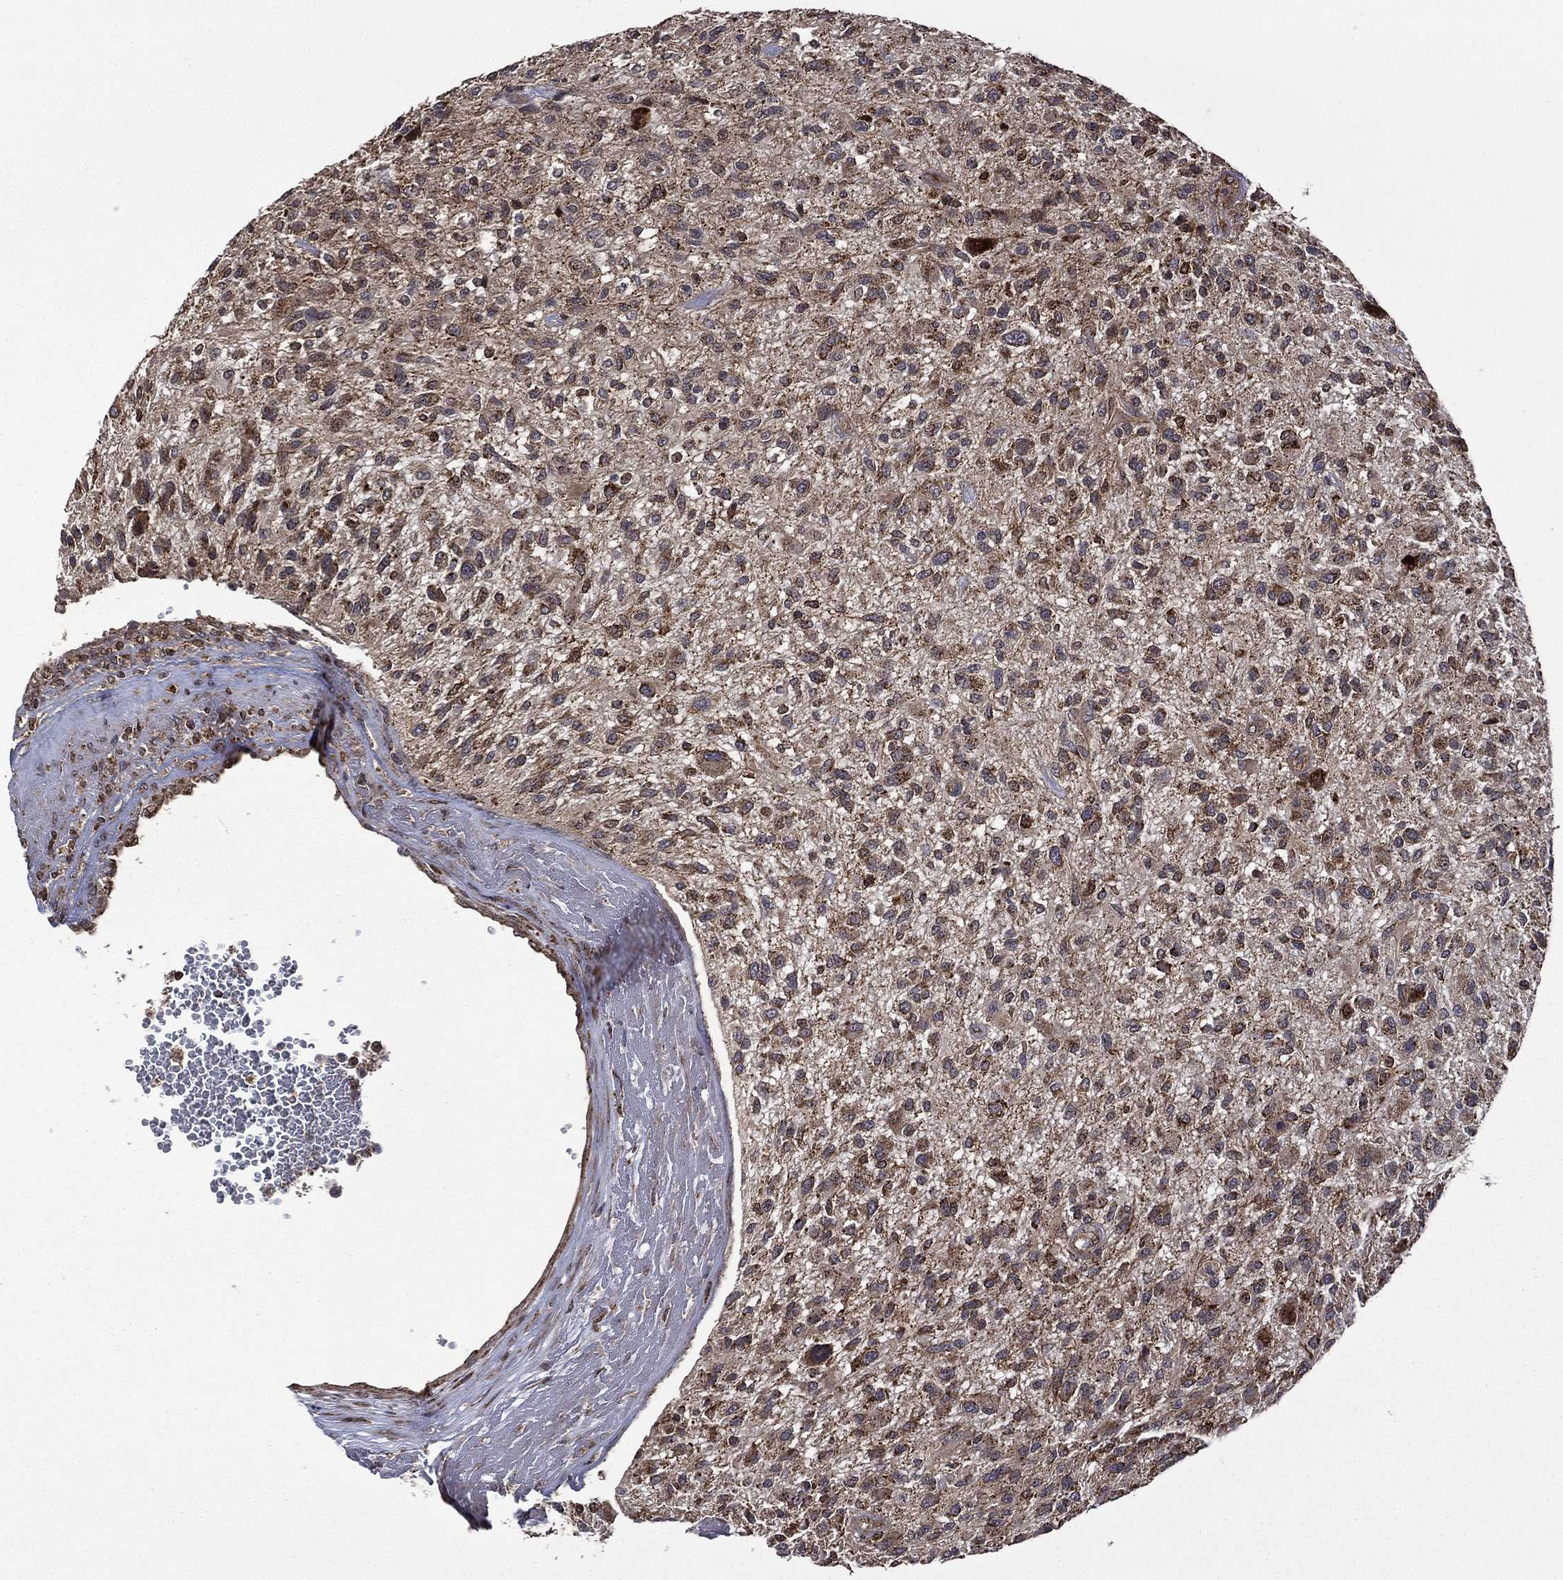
{"staining": {"intensity": "moderate", "quantity": ">75%", "location": "cytoplasmic/membranous"}, "tissue": "glioma", "cell_type": "Tumor cells", "image_type": "cancer", "snomed": [{"axis": "morphology", "description": "Glioma, malignant, High grade"}, {"axis": "topography", "description": "Brain"}], "caption": "This image demonstrates glioma stained with immunohistochemistry to label a protein in brown. The cytoplasmic/membranous of tumor cells show moderate positivity for the protein. Nuclei are counter-stained blue.", "gene": "GIMAP6", "patient": {"sex": "male", "age": 47}}